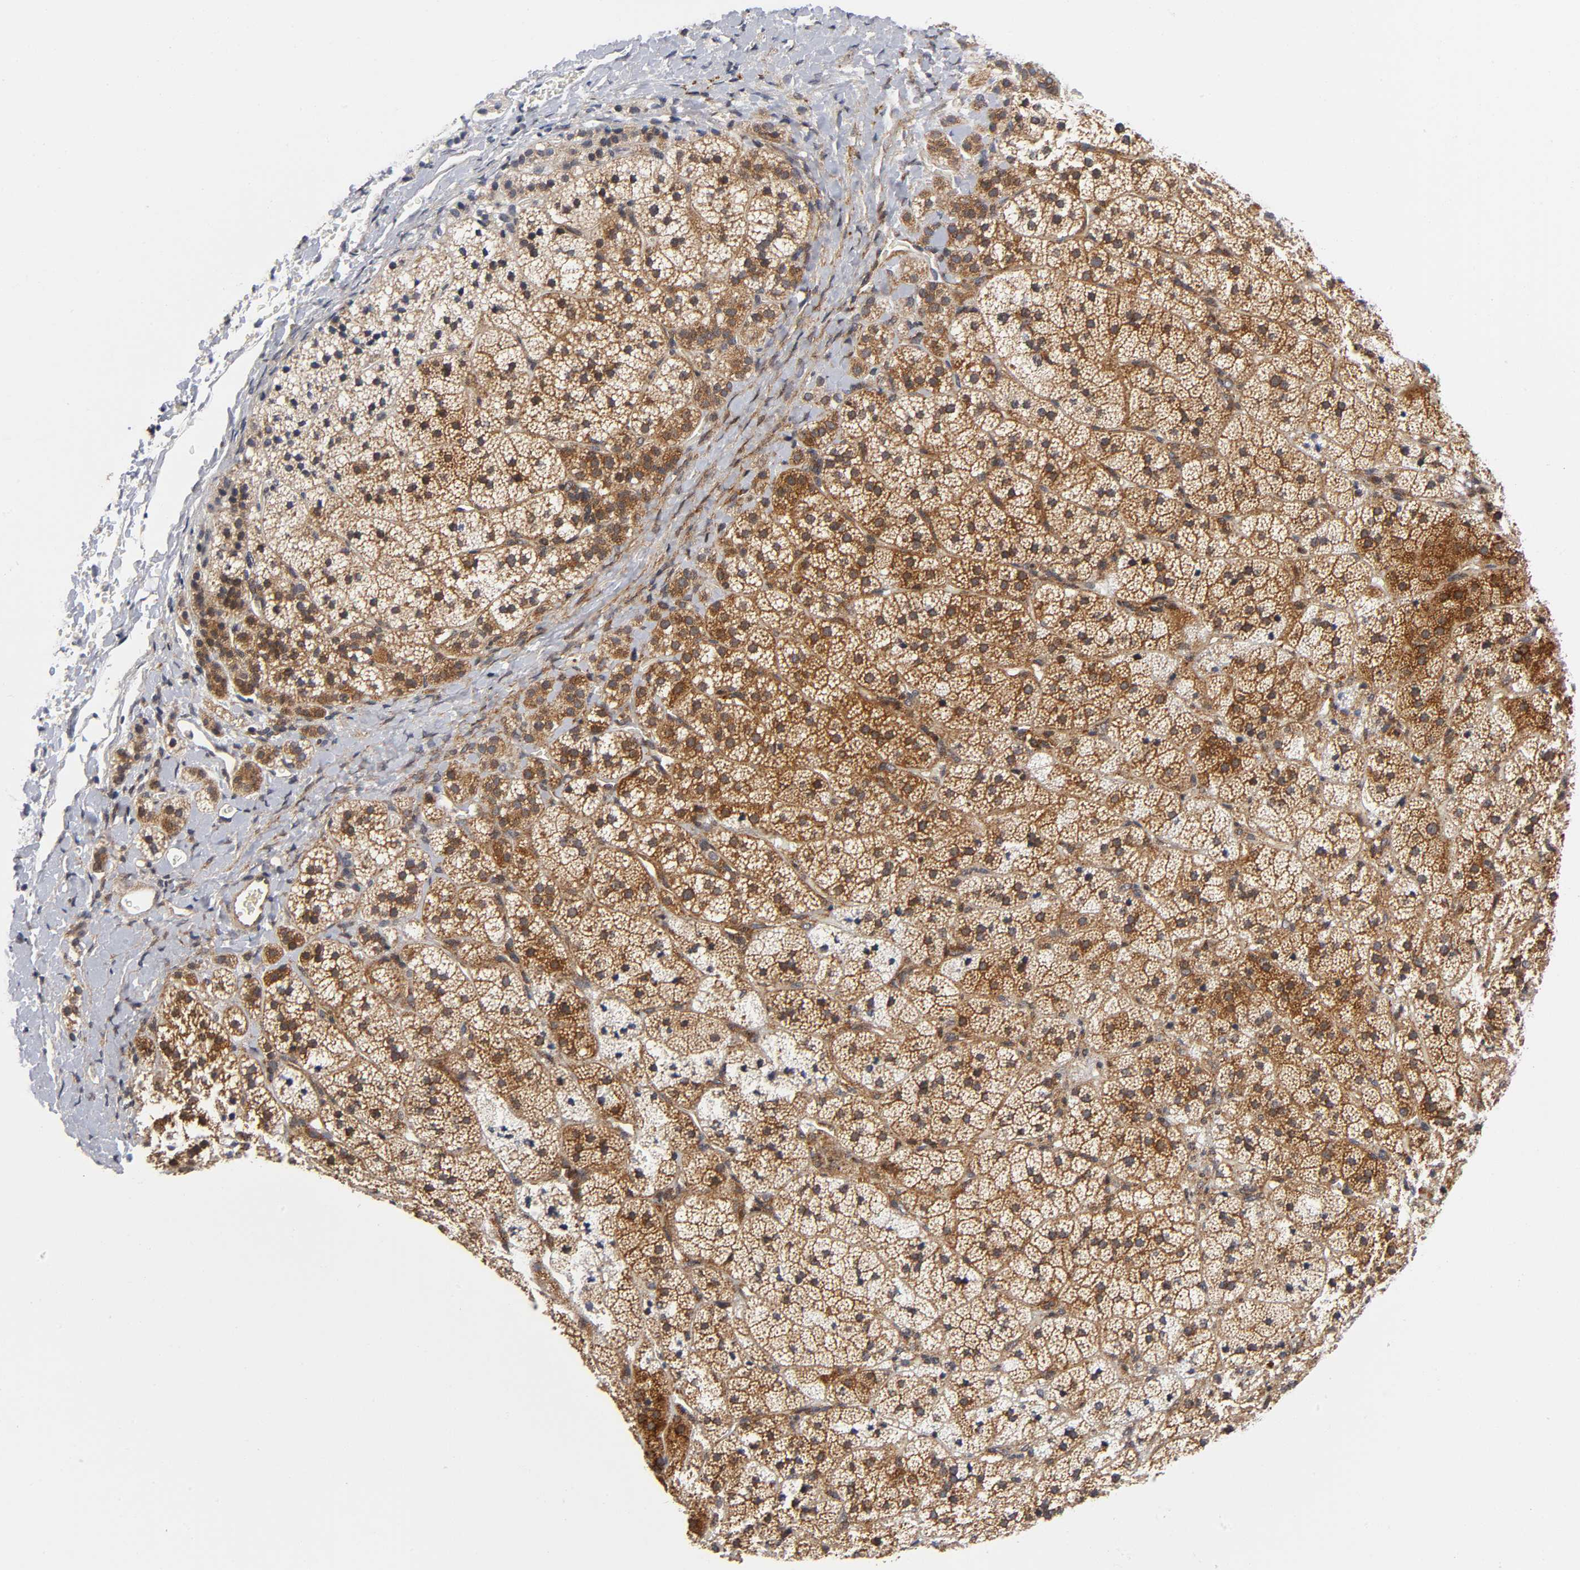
{"staining": {"intensity": "strong", "quantity": ">75%", "location": "cytoplasmic/membranous"}, "tissue": "adrenal gland", "cell_type": "Glandular cells", "image_type": "normal", "snomed": [{"axis": "morphology", "description": "Normal tissue, NOS"}, {"axis": "topography", "description": "Adrenal gland"}], "caption": "Immunohistochemical staining of benign adrenal gland displays high levels of strong cytoplasmic/membranous staining in approximately >75% of glandular cells.", "gene": "EIF5", "patient": {"sex": "female", "age": 44}}